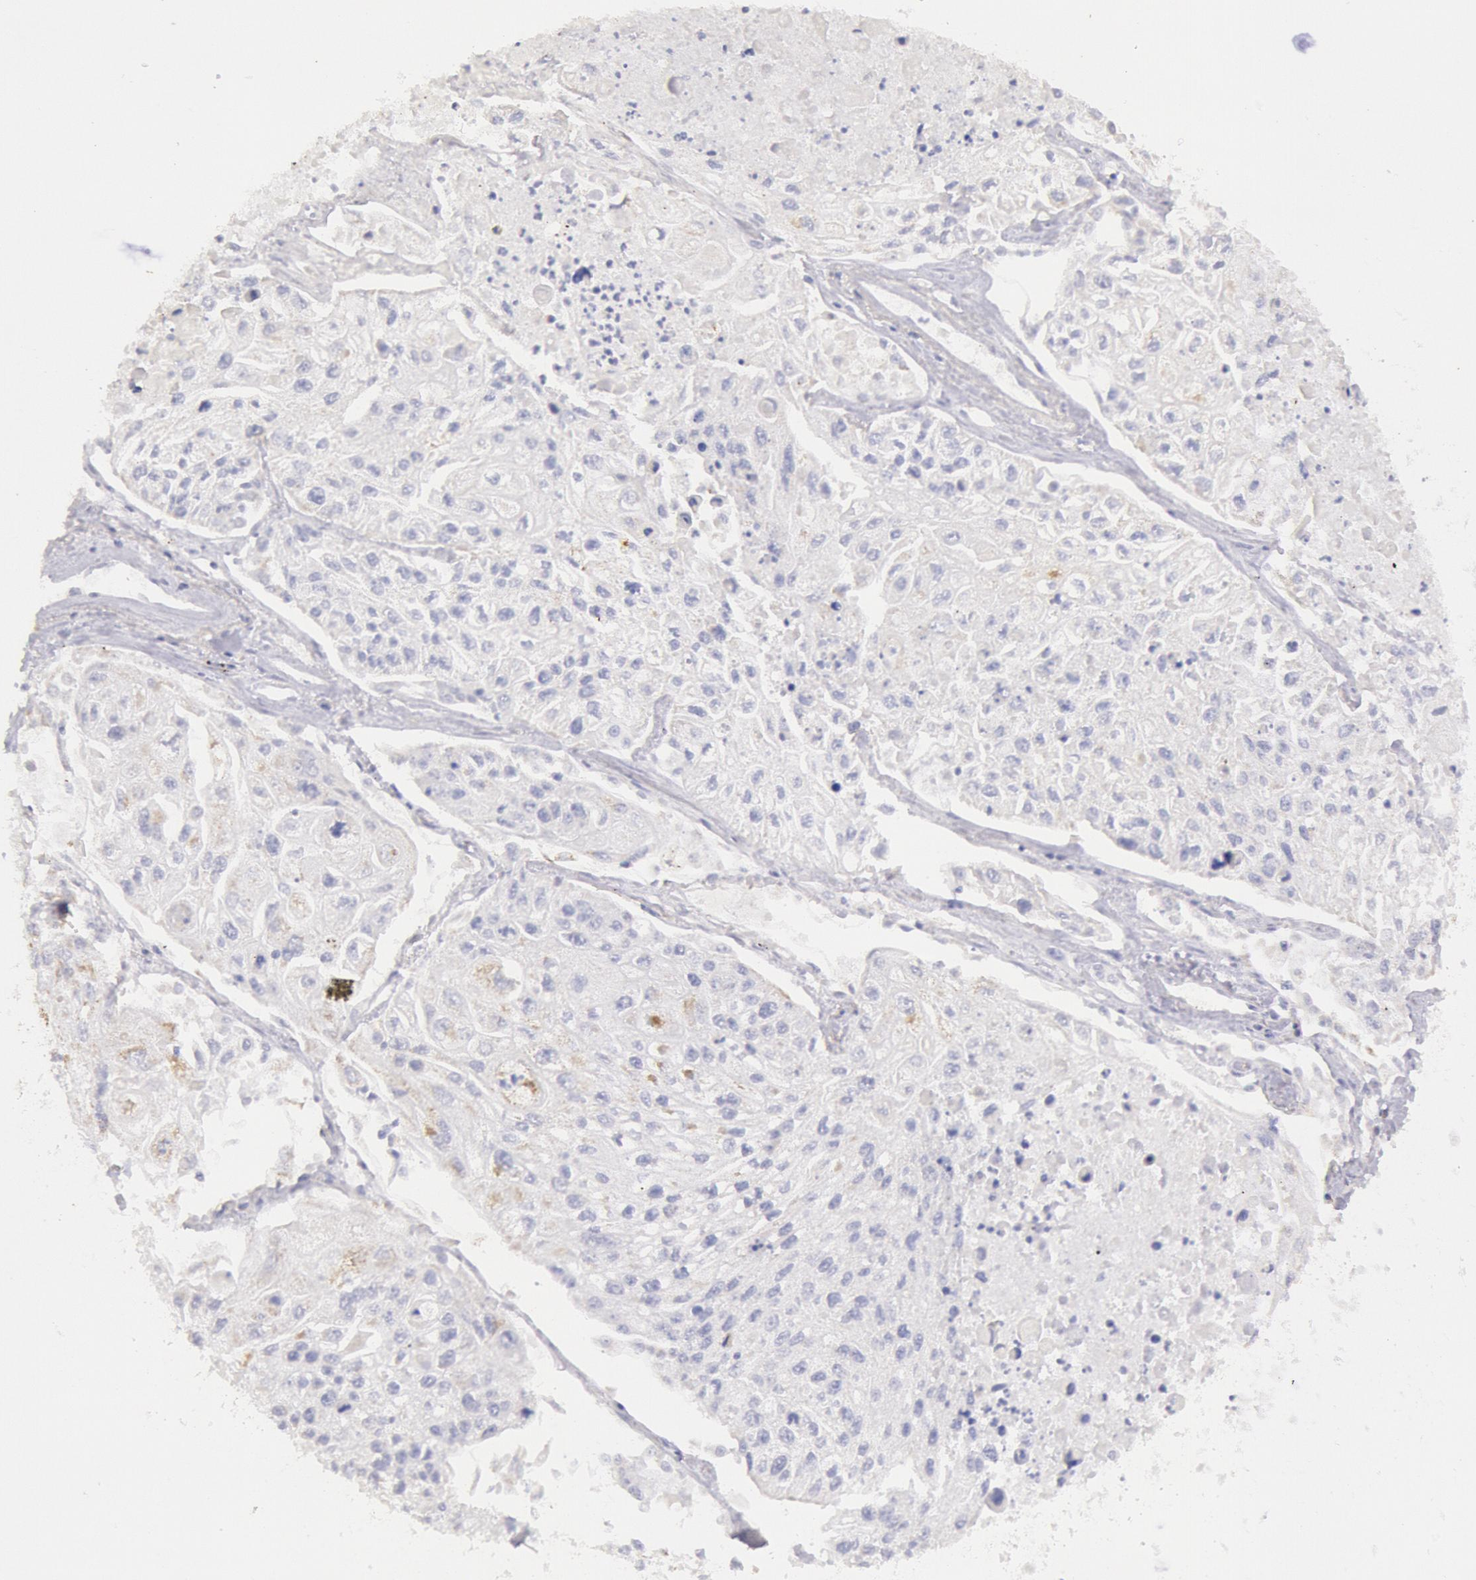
{"staining": {"intensity": "negative", "quantity": "none", "location": "none"}, "tissue": "lung cancer", "cell_type": "Tumor cells", "image_type": "cancer", "snomed": [{"axis": "morphology", "description": "Squamous cell carcinoma, NOS"}, {"axis": "topography", "description": "Lung"}], "caption": "The immunohistochemistry photomicrograph has no significant expression in tumor cells of lung cancer tissue.", "gene": "FRMD6", "patient": {"sex": "male", "age": 75}}